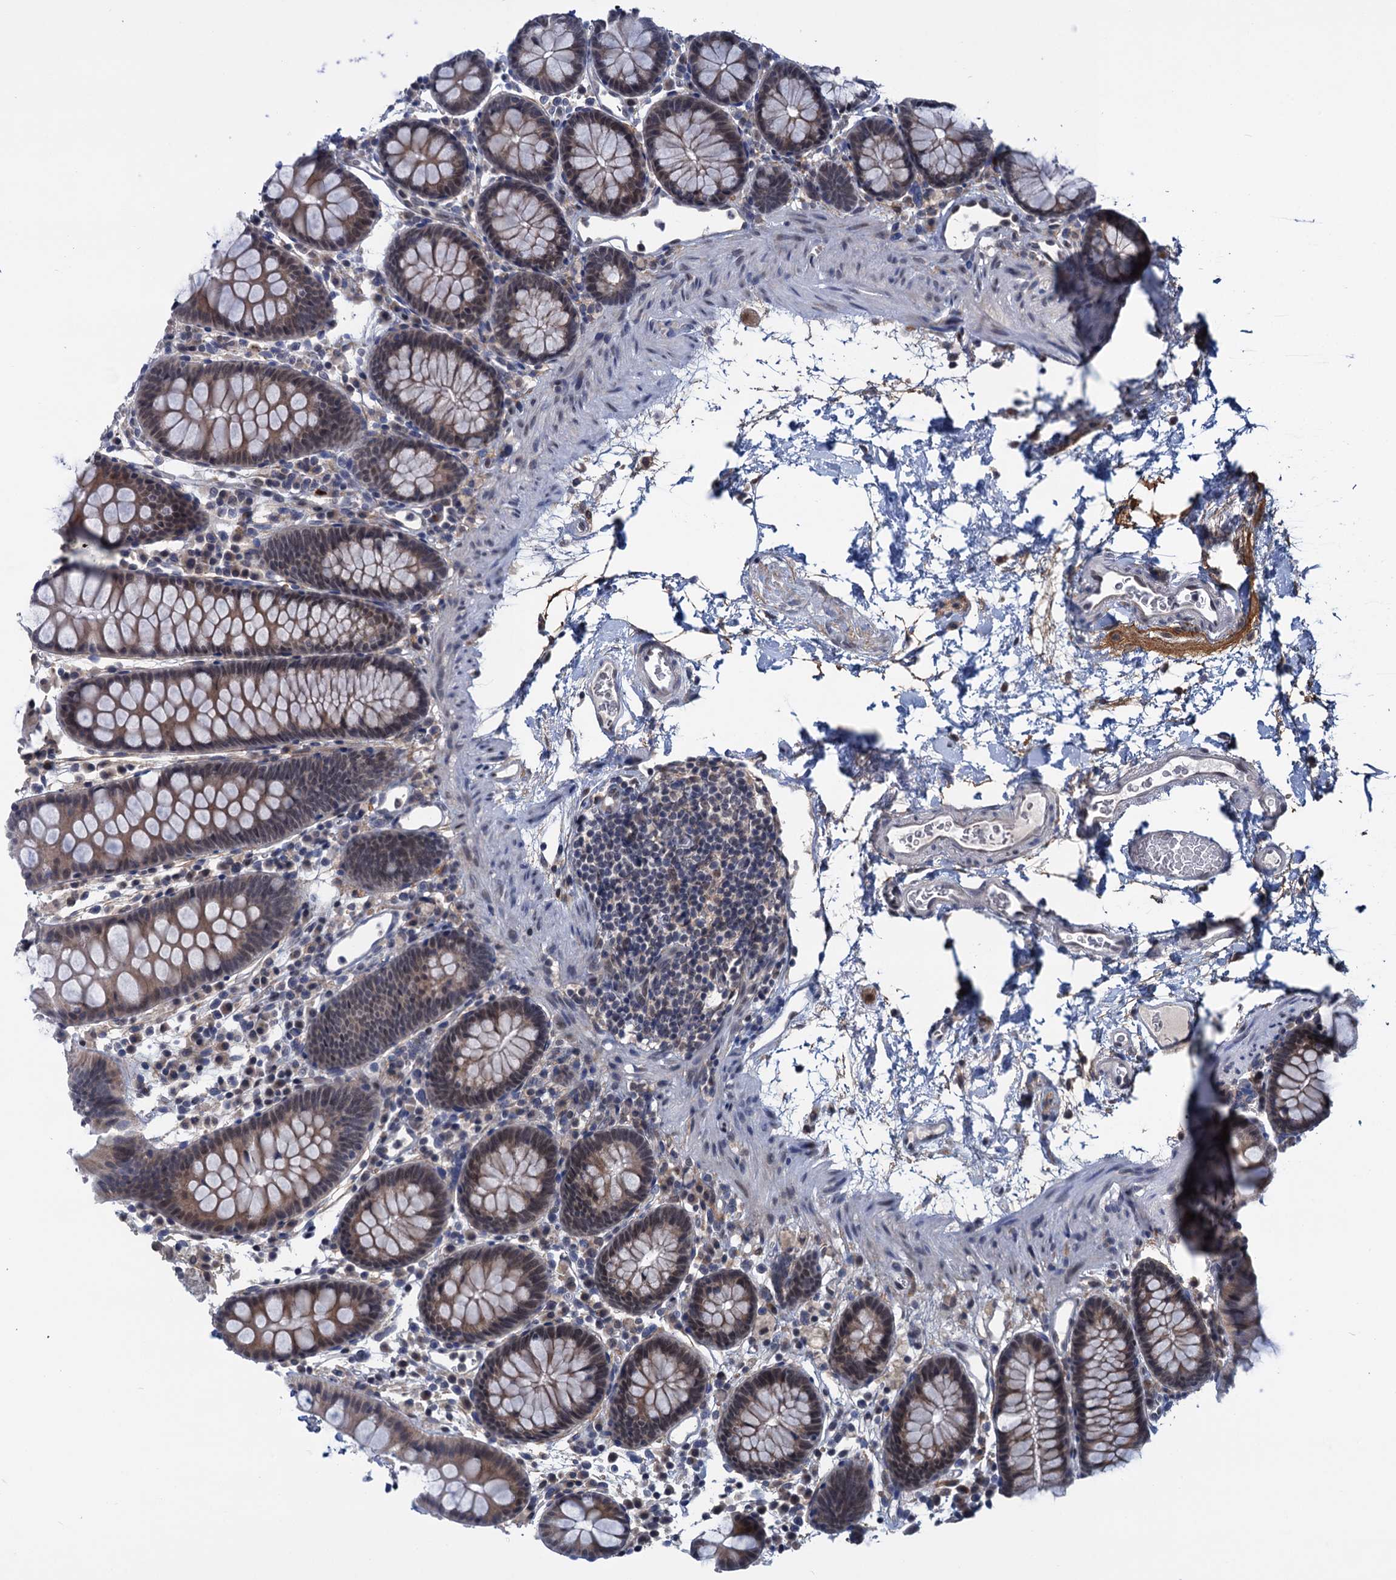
{"staining": {"intensity": "moderate", "quantity": ">75%", "location": "nuclear"}, "tissue": "colon", "cell_type": "Endothelial cells", "image_type": "normal", "snomed": [{"axis": "morphology", "description": "Normal tissue, NOS"}, {"axis": "topography", "description": "Colon"}], "caption": "IHC image of unremarkable colon: colon stained using immunohistochemistry (IHC) demonstrates medium levels of moderate protein expression localized specifically in the nuclear of endothelial cells, appearing as a nuclear brown color.", "gene": "SAE1", "patient": {"sex": "male", "age": 75}}